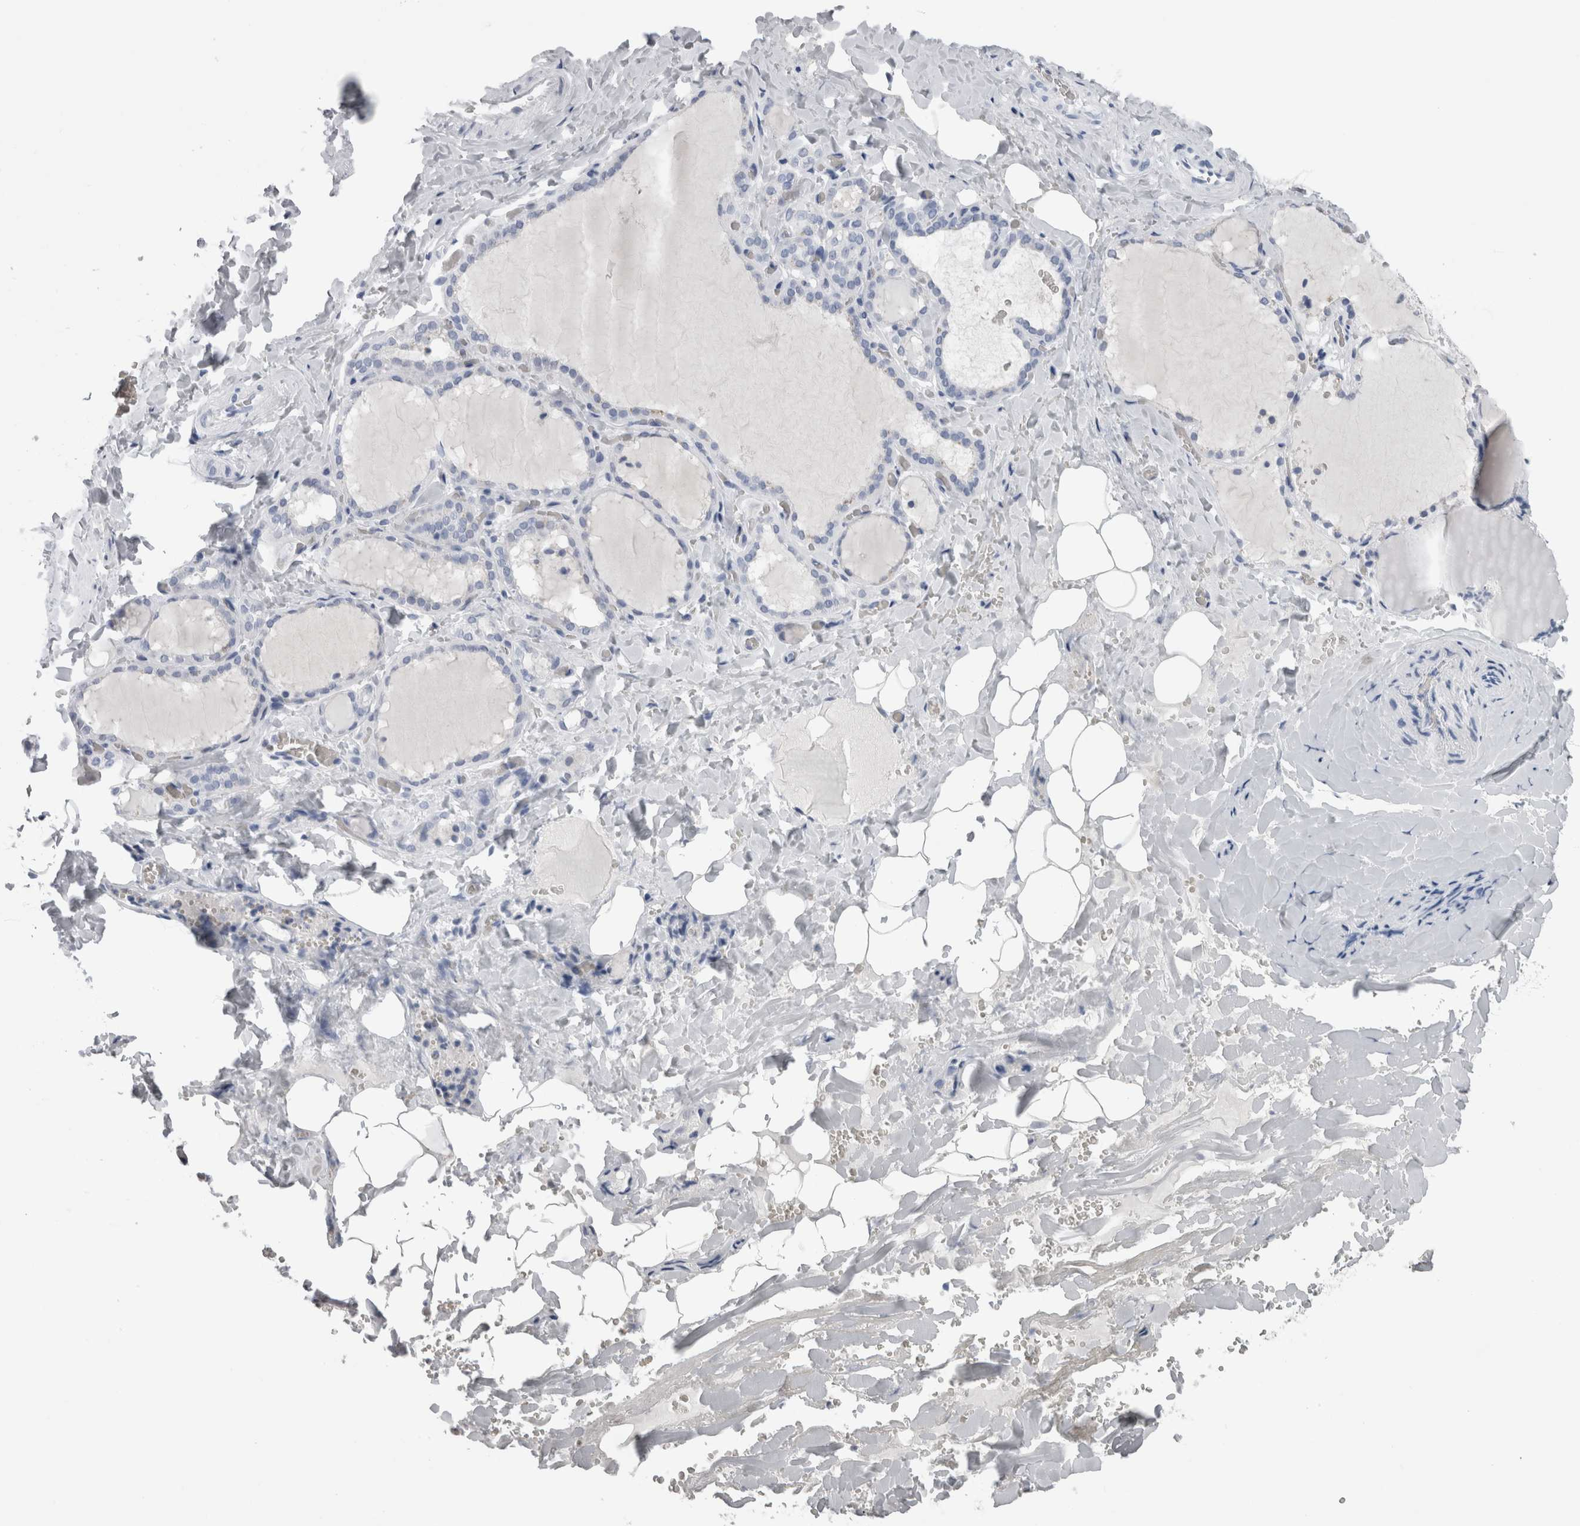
{"staining": {"intensity": "negative", "quantity": "none", "location": "none"}, "tissue": "thyroid gland", "cell_type": "Glandular cells", "image_type": "normal", "snomed": [{"axis": "morphology", "description": "Normal tissue, NOS"}, {"axis": "topography", "description": "Thyroid gland"}], "caption": "High power microscopy photomicrograph of an IHC micrograph of unremarkable thyroid gland, revealing no significant staining in glandular cells. The staining was performed using DAB (3,3'-diaminobenzidine) to visualize the protein expression in brown, while the nuclei were stained in blue with hematoxylin (Magnification: 20x).", "gene": "CA8", "patient": {"sex": "female", "age": 22}}